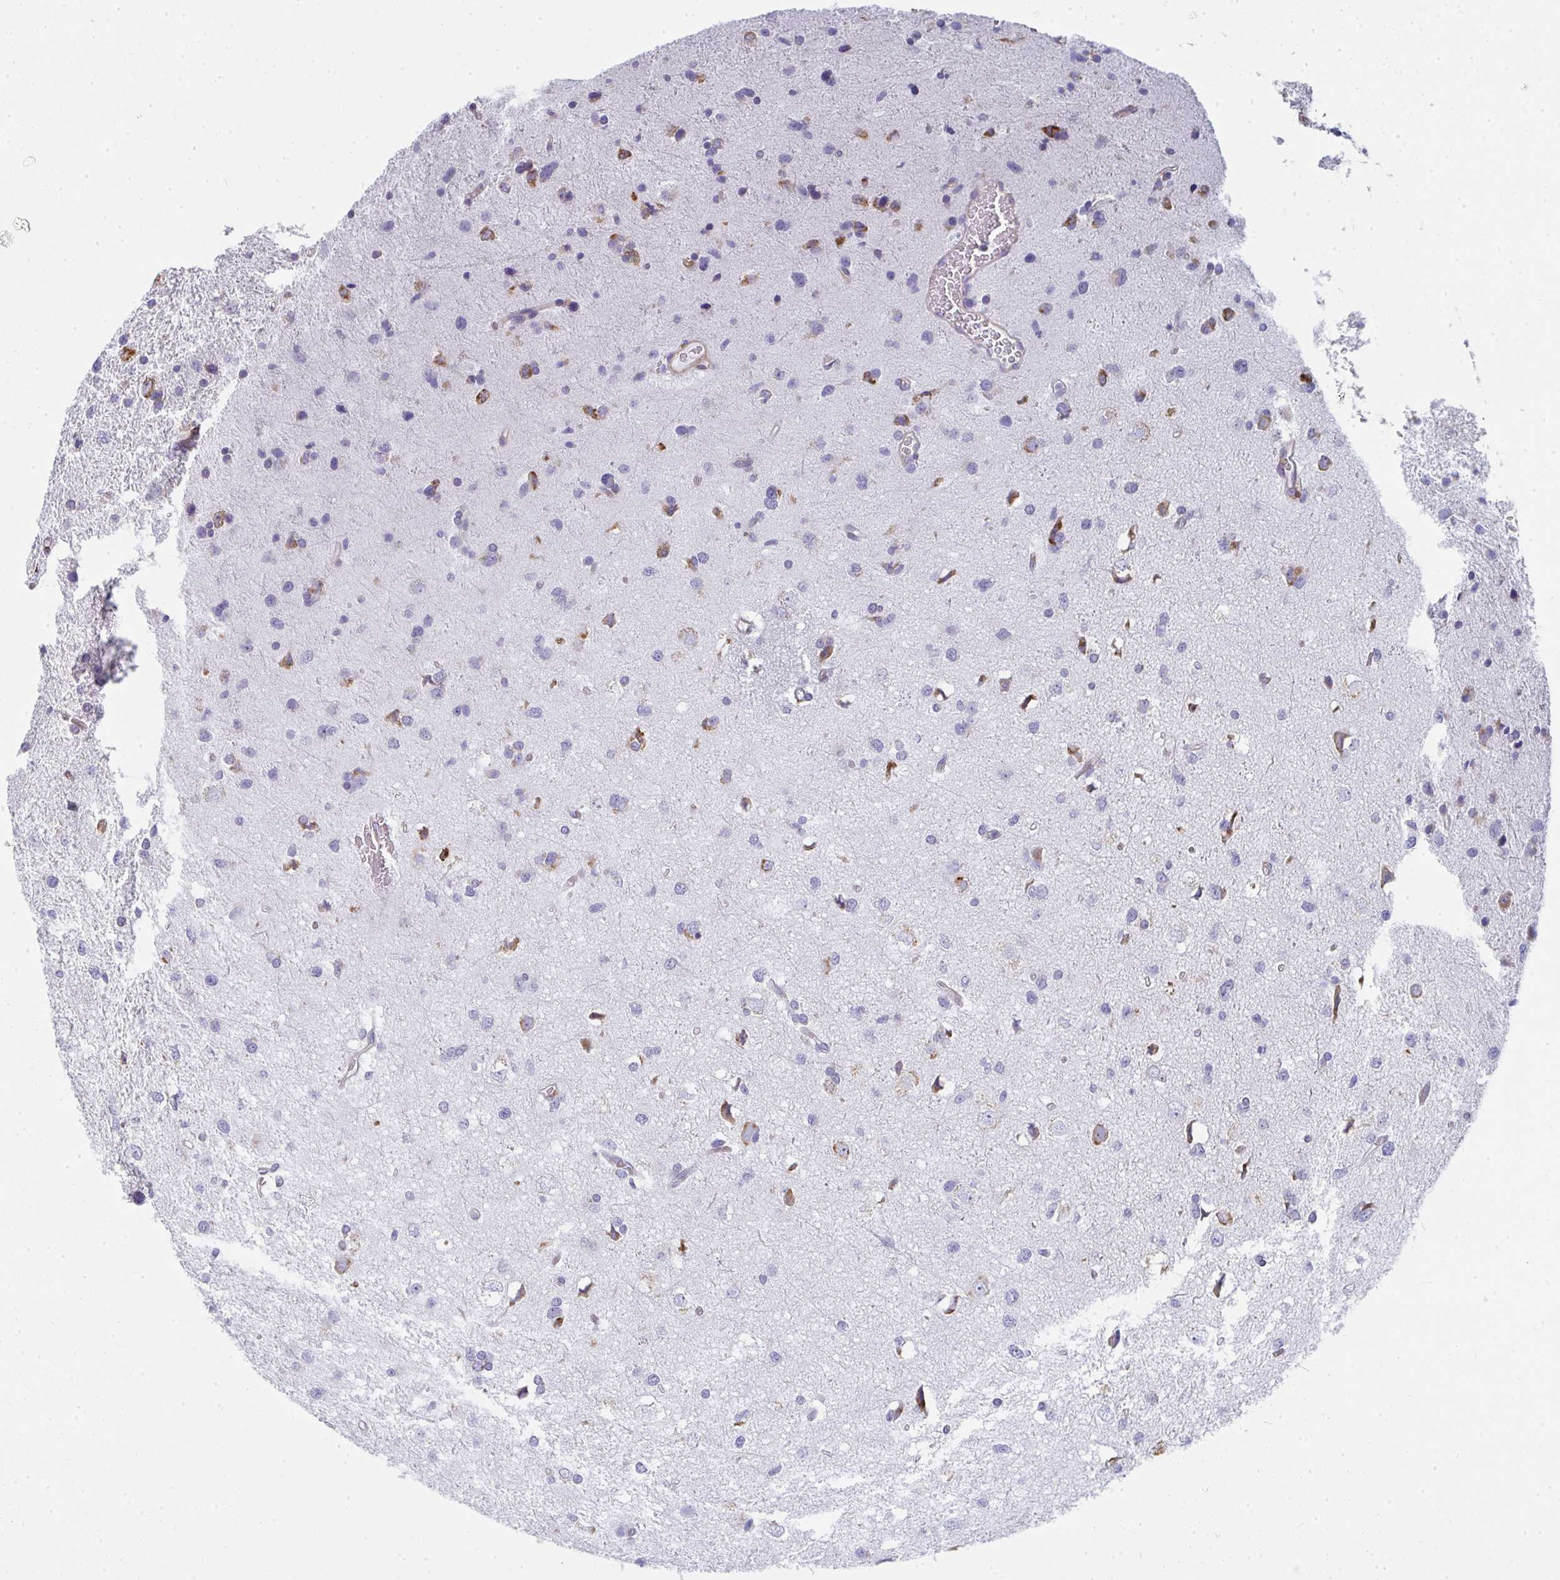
{"staining": {"intensity": "moderate", "quantity": "<25%", "location": "cytoplasmic/membranous"}, "tissue": "glioma", "cell_type": "Tumor cells", "image_type": "cancer", "snomed": [{"axis": "morphology", "description": "Glioma, malignant, Low grade"}, {"axis": "topography", "description": "Brain"}], "caption": "Protein staining of glioma tissue displays moderate cytoplasmic/membranous positivity in approximately <25% of tumor cells.", "gene": "SHROOM1", "patient": {"sex": "female", "age": 55}}